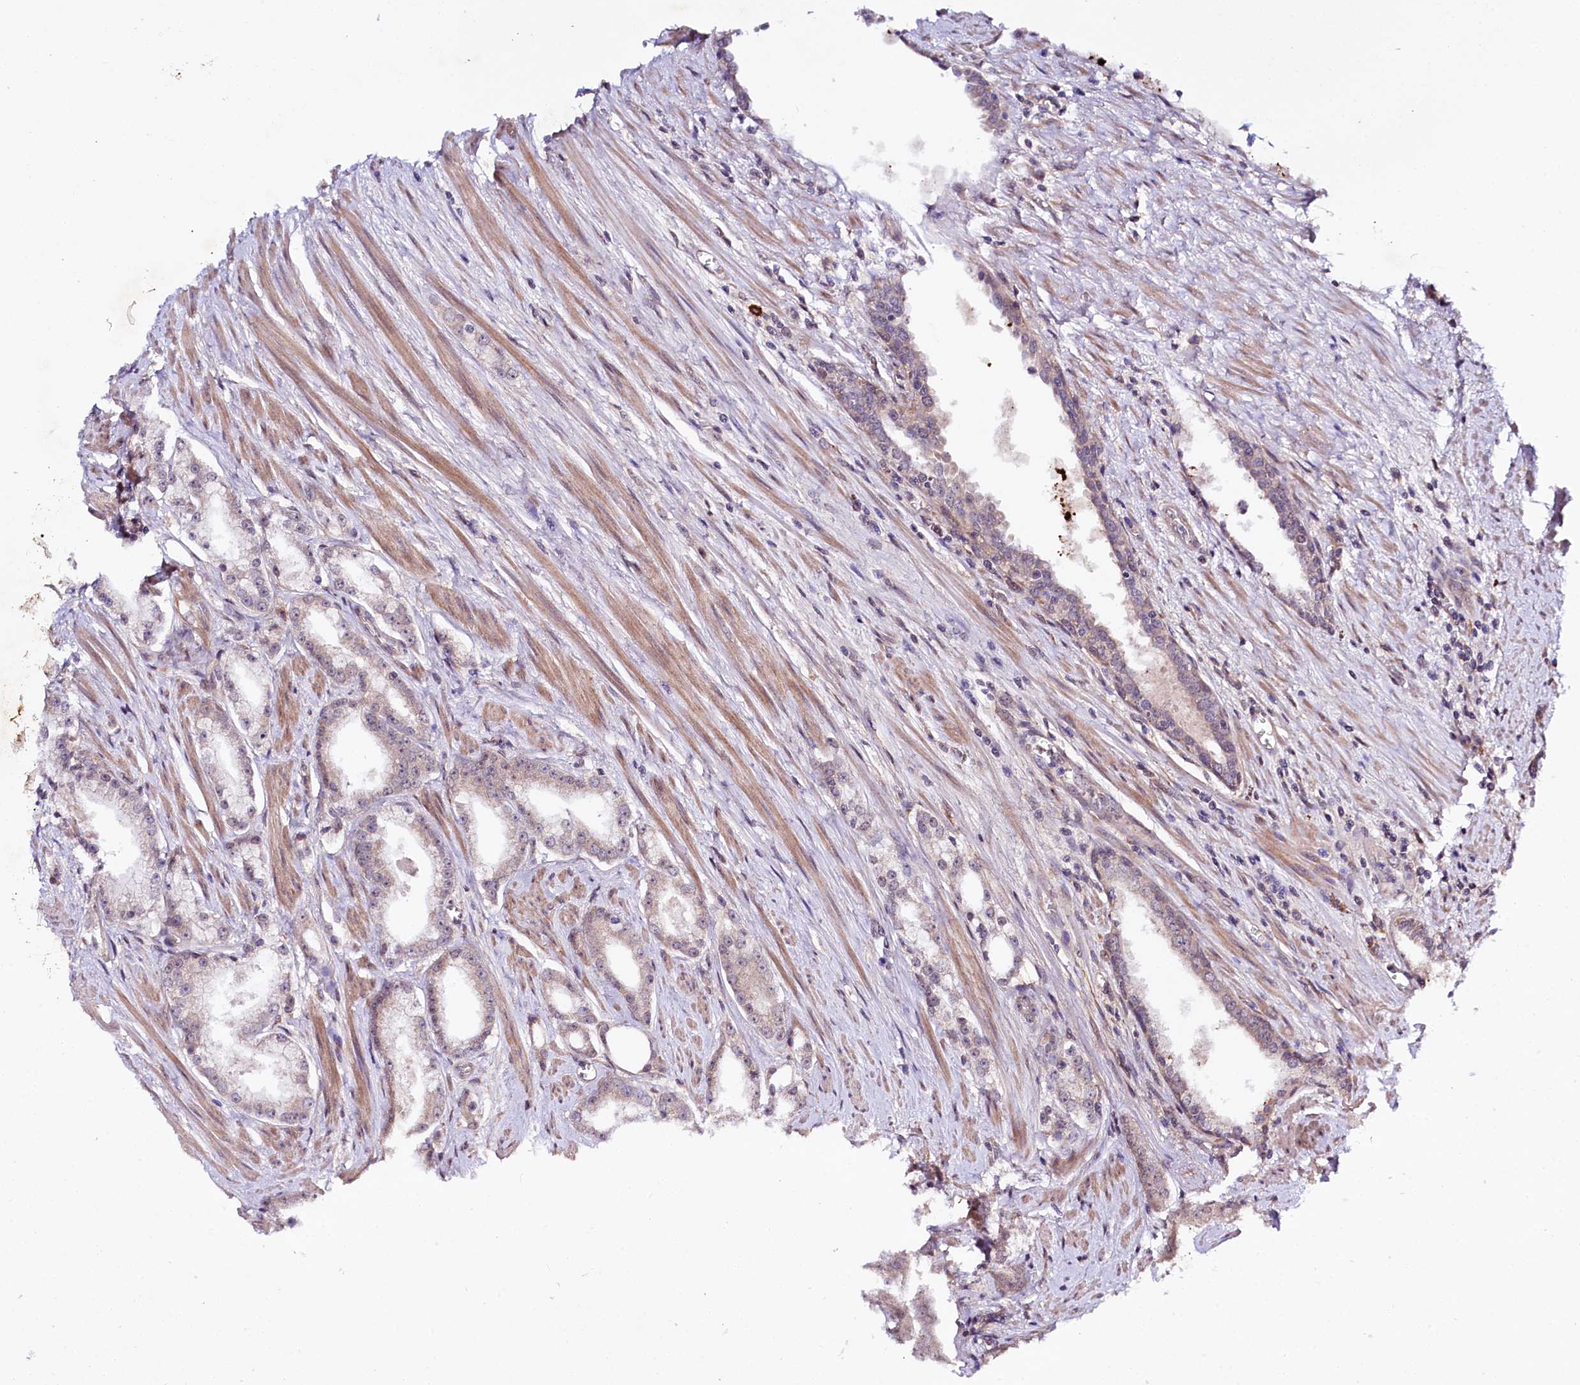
{"staining": {"intensity": "weak", "quantity": "<25%", "location": "cytoplasmic/membranous"}, "tissue": "prostate cancer", "cell_type": "Tumor cells", "image_type": "cancer", "snomed": [{"axis": "morphology", "description": "Adenocarcinoma, Low grade"}, {"axis": "topography", "description": "Prostate and seminal vesicle, NOS"}], "caption": "DAB (3,3'-diaminobenzidine) immunohistochemical staining of human prostate cancer (low-grade adenocarcinoma) displays no significant positivity in tumor cells.", "gene": "PHLDB1", "patient": {"sex": "male", "age": 60}}